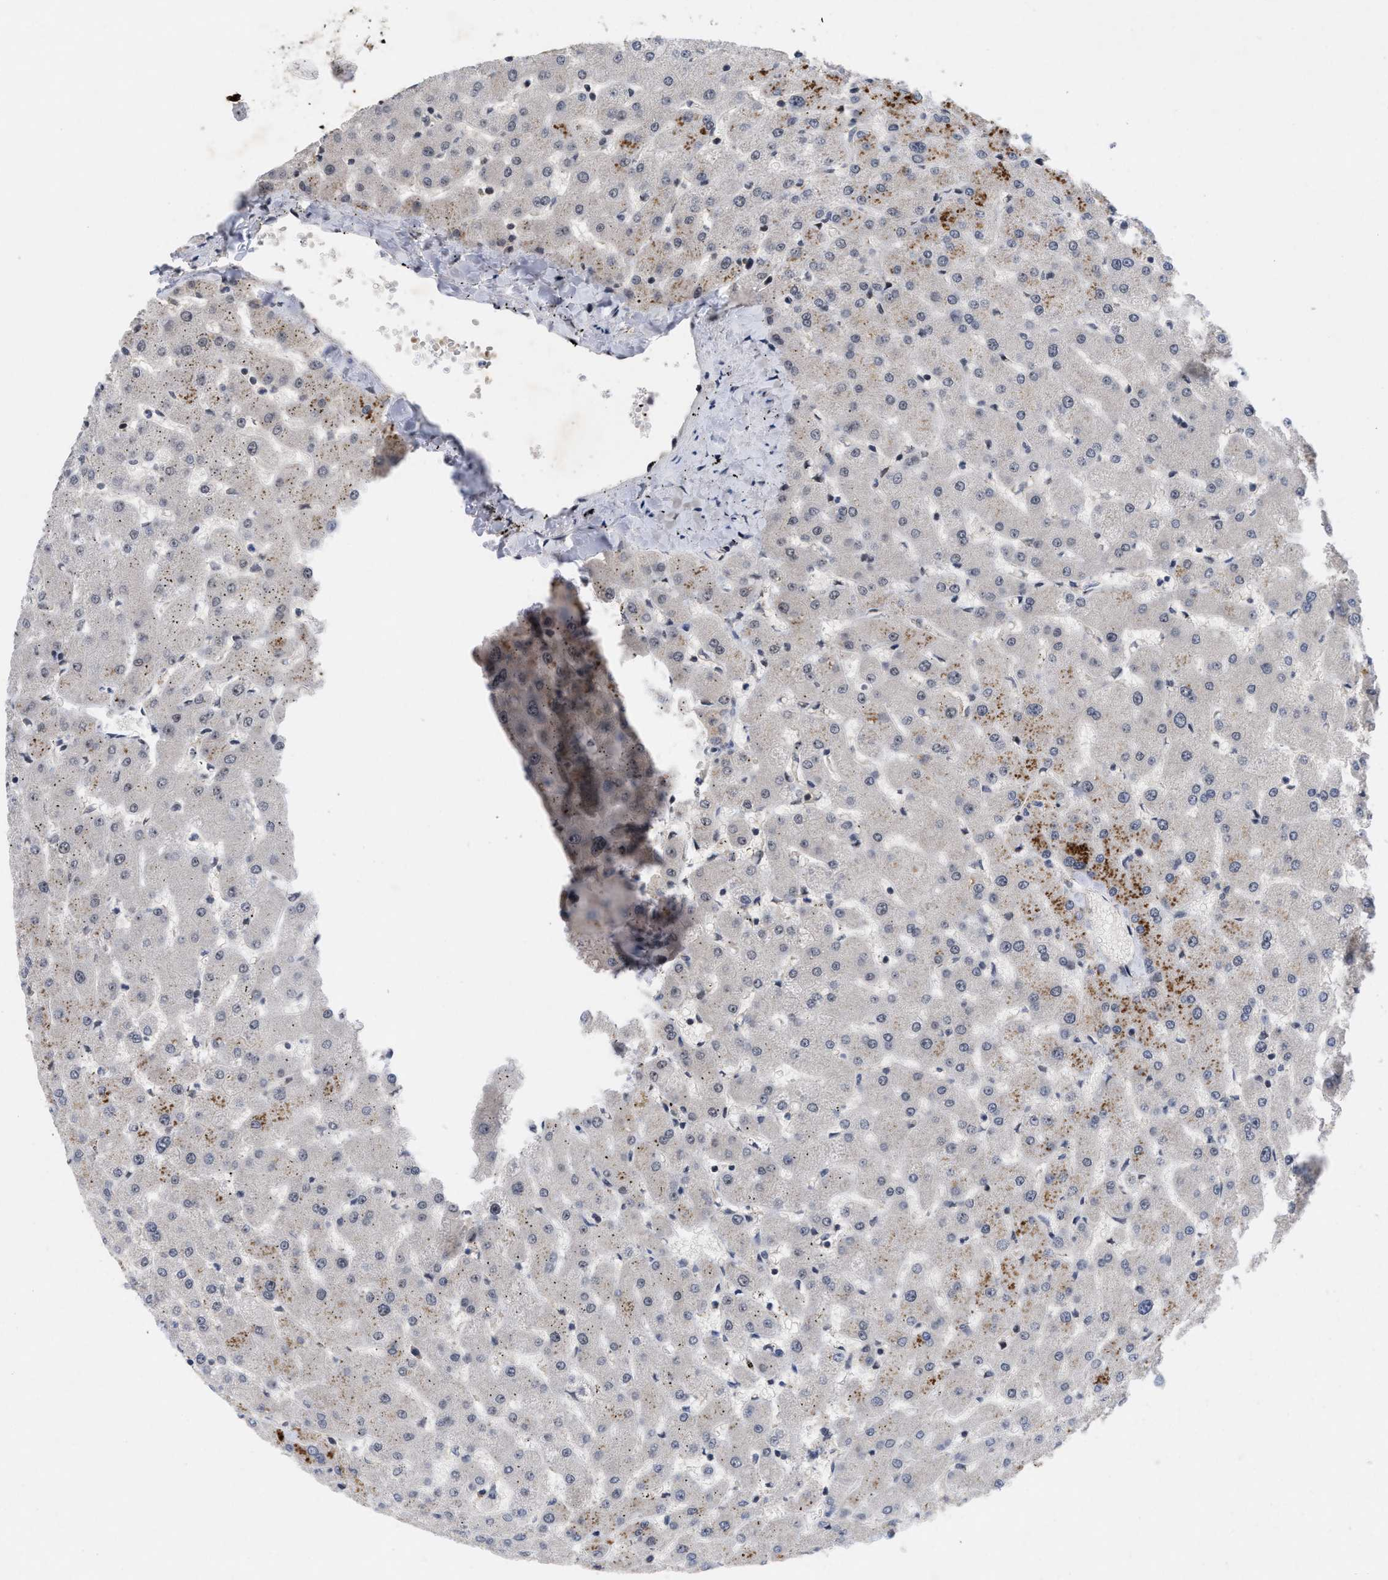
{"staining": {"intensity": "weak", "quantity": "25%-75%", "location": "nuclear"}, "tissue": "liver", "cell_type": "Cholangiocytes", "image_type": "normal", "snomed": [{"axis": "morphology", "description": "Normal tissue, NOS"}, {"axis": "topography", "description": "Liver"}], "caption": "Immunohistochemical staining of benign liver exhibits 25%-75% levels of weak nuclear protein positivity in approximately 25%-75% of cholangiocytes. The staining is performed using DAB brown chromogen to label protein expression. The nuclei are counter-stained blue using hematoxylin.", "gene": "ZNF346", "patient": {"sex": "female", "age": 63}}